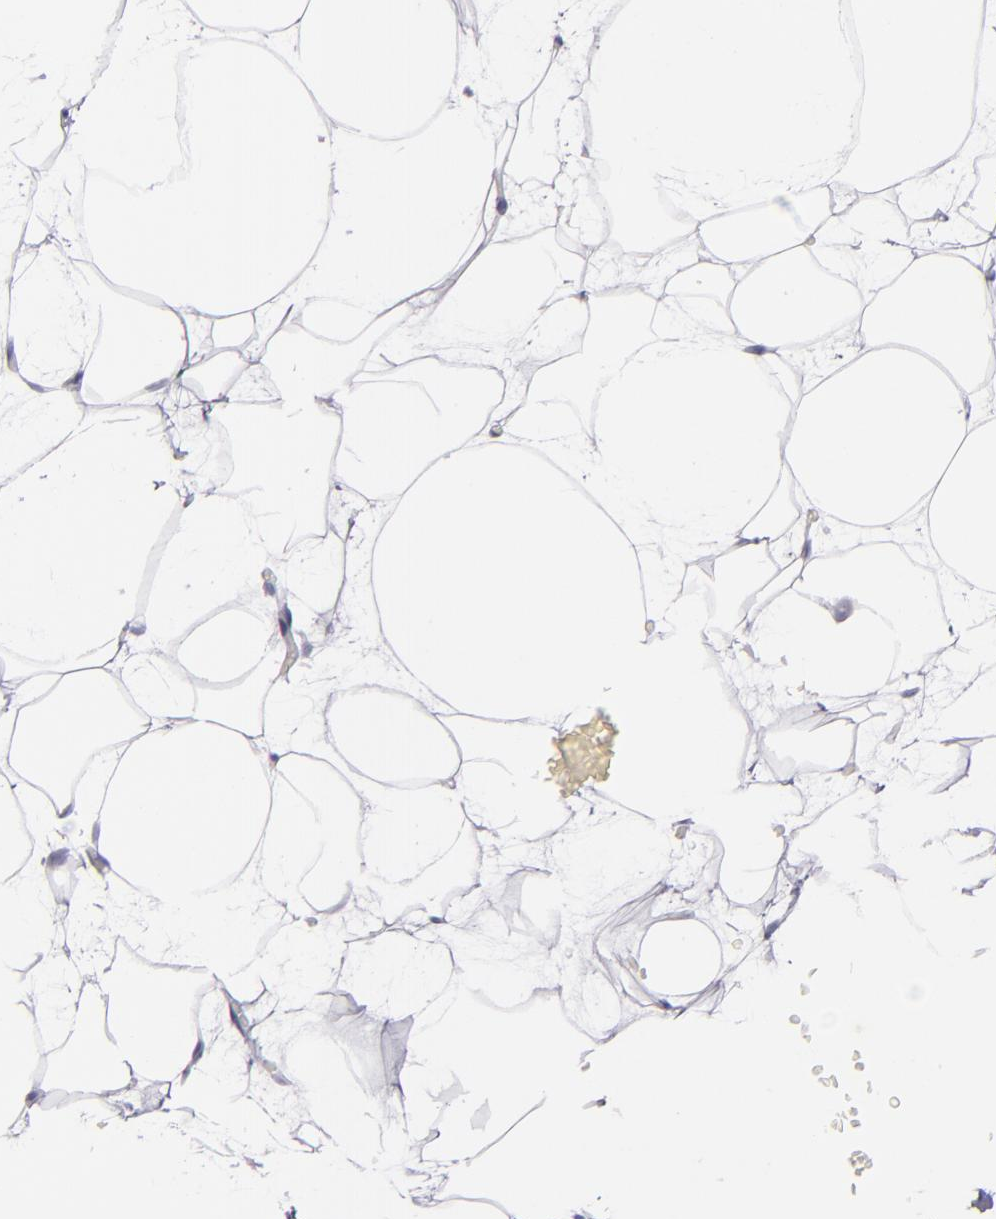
{"staining": {"intensity": "negative", "quantity": "none", "location": "none"}, "tissue": "breast", "cell_type": "Adipocytes", "image_type": "normal", "snomed": [{"axis": "morphology", "description": "Normal tissue, NOS"}, {"axis": "topography", "description": "Breast"}], "caption": "Immunohistochemical staining of benign human breast exhibits no significant staining in adipocytes. The staining is performed using DAB (3,3'-diaminobenzidine) brown chromogen with nuclei counter-stained in using hematoxylin.", "gene": "CD83", "patient": {"sex": "female", "age": 23}}